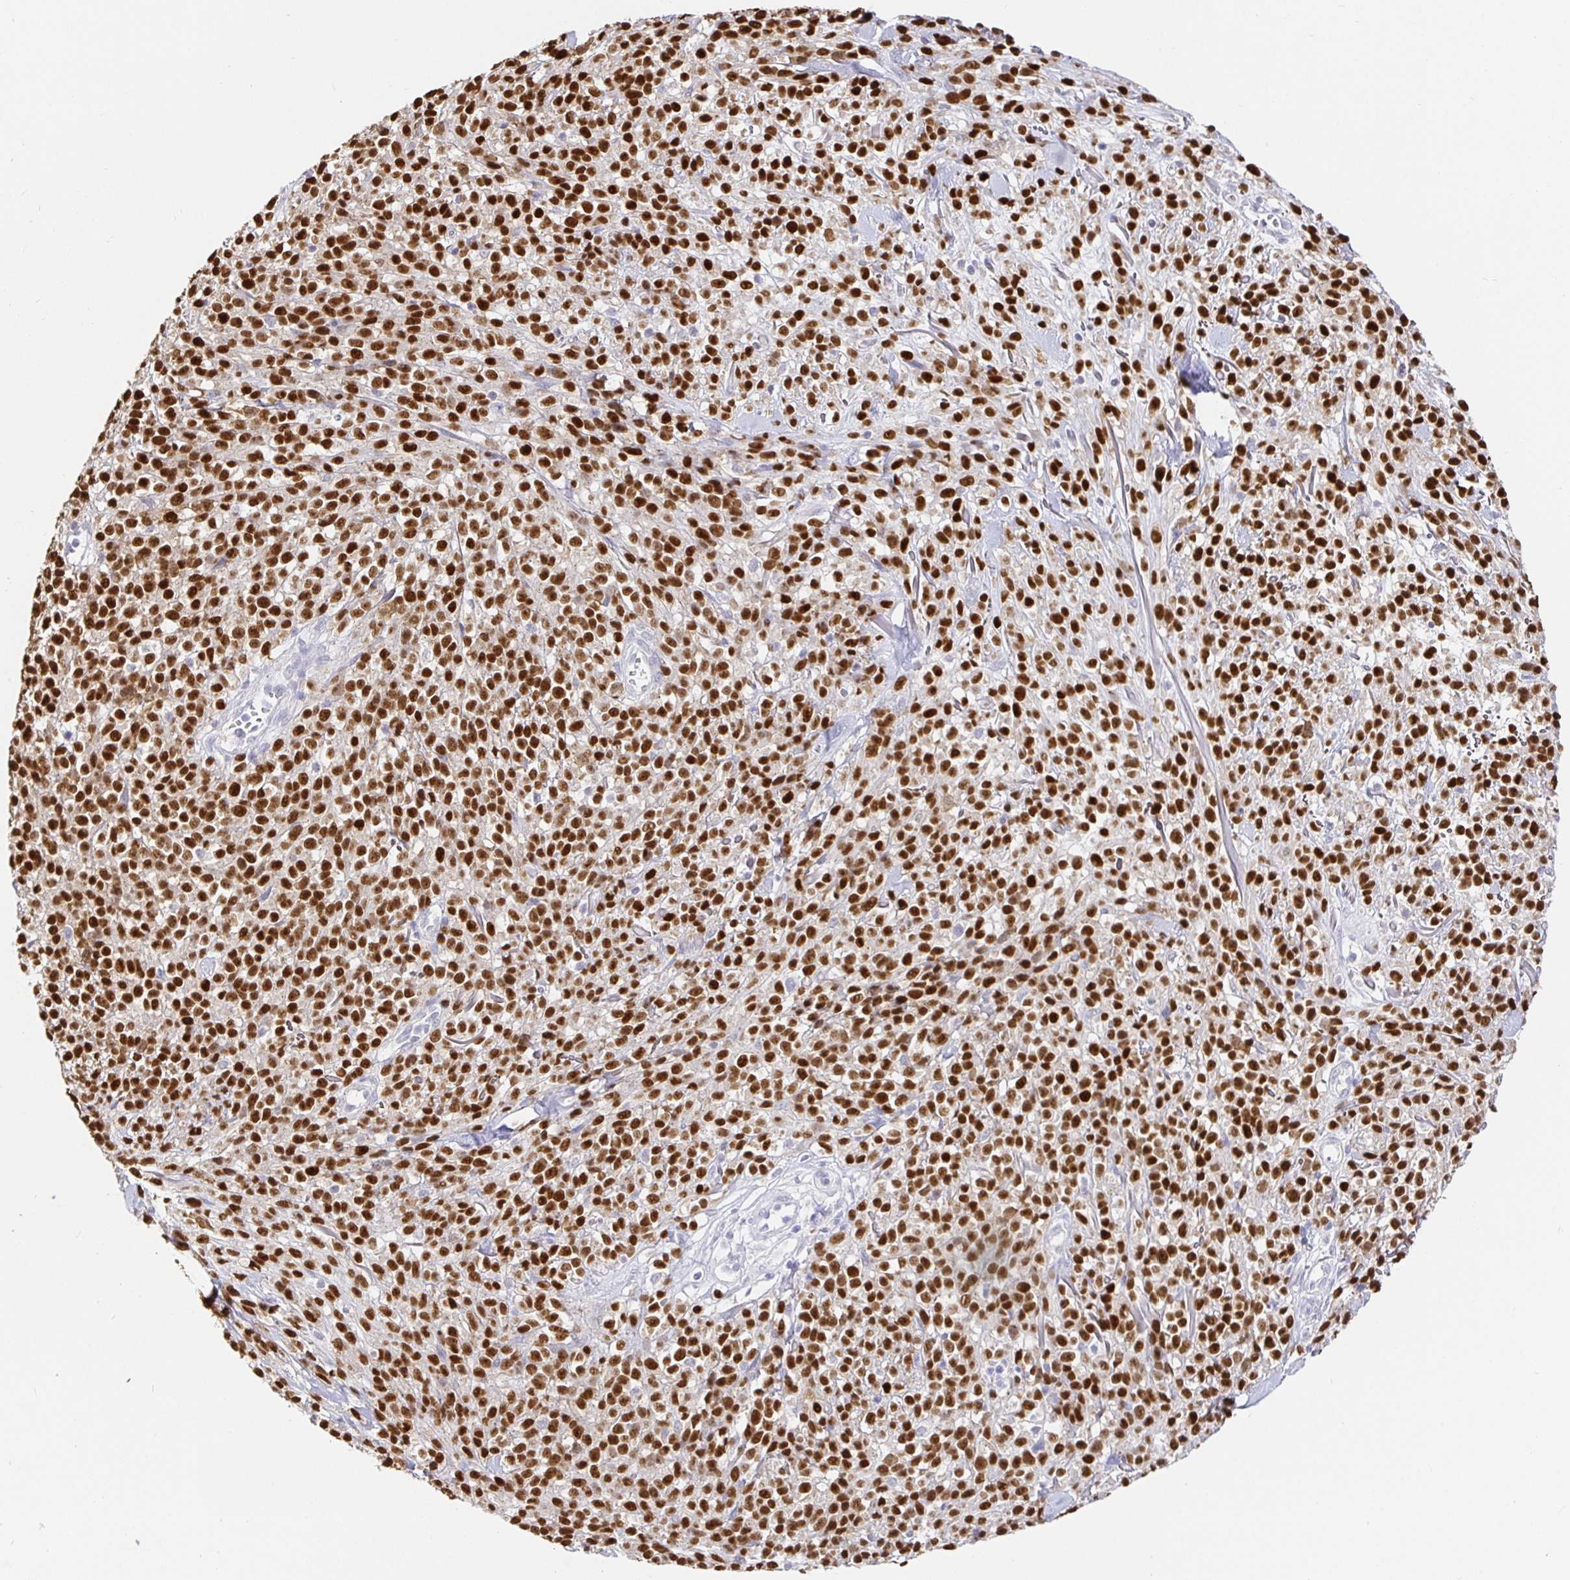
{"staining": {"intensity": "strong", "quantity": ">75%", "location": "nuclear"}, "tissue": "melanoma", "cell_type": "Tumor cells", "image_type": "cancer", "snomed": [{"axis": "morphology", "description": "Malignant melanoma, NOS"}, {"axis": "topography", "description": "Skin"}, {"axis": "topography", "description": "Skin of trunk"}], "caption": "Malignant melanoma stained with a brown dye shows strong nuclear positive positivity in about >75% of tumor cells.", "gene": "EZHIP", "patient": {"sex": "male", "age": 74}}